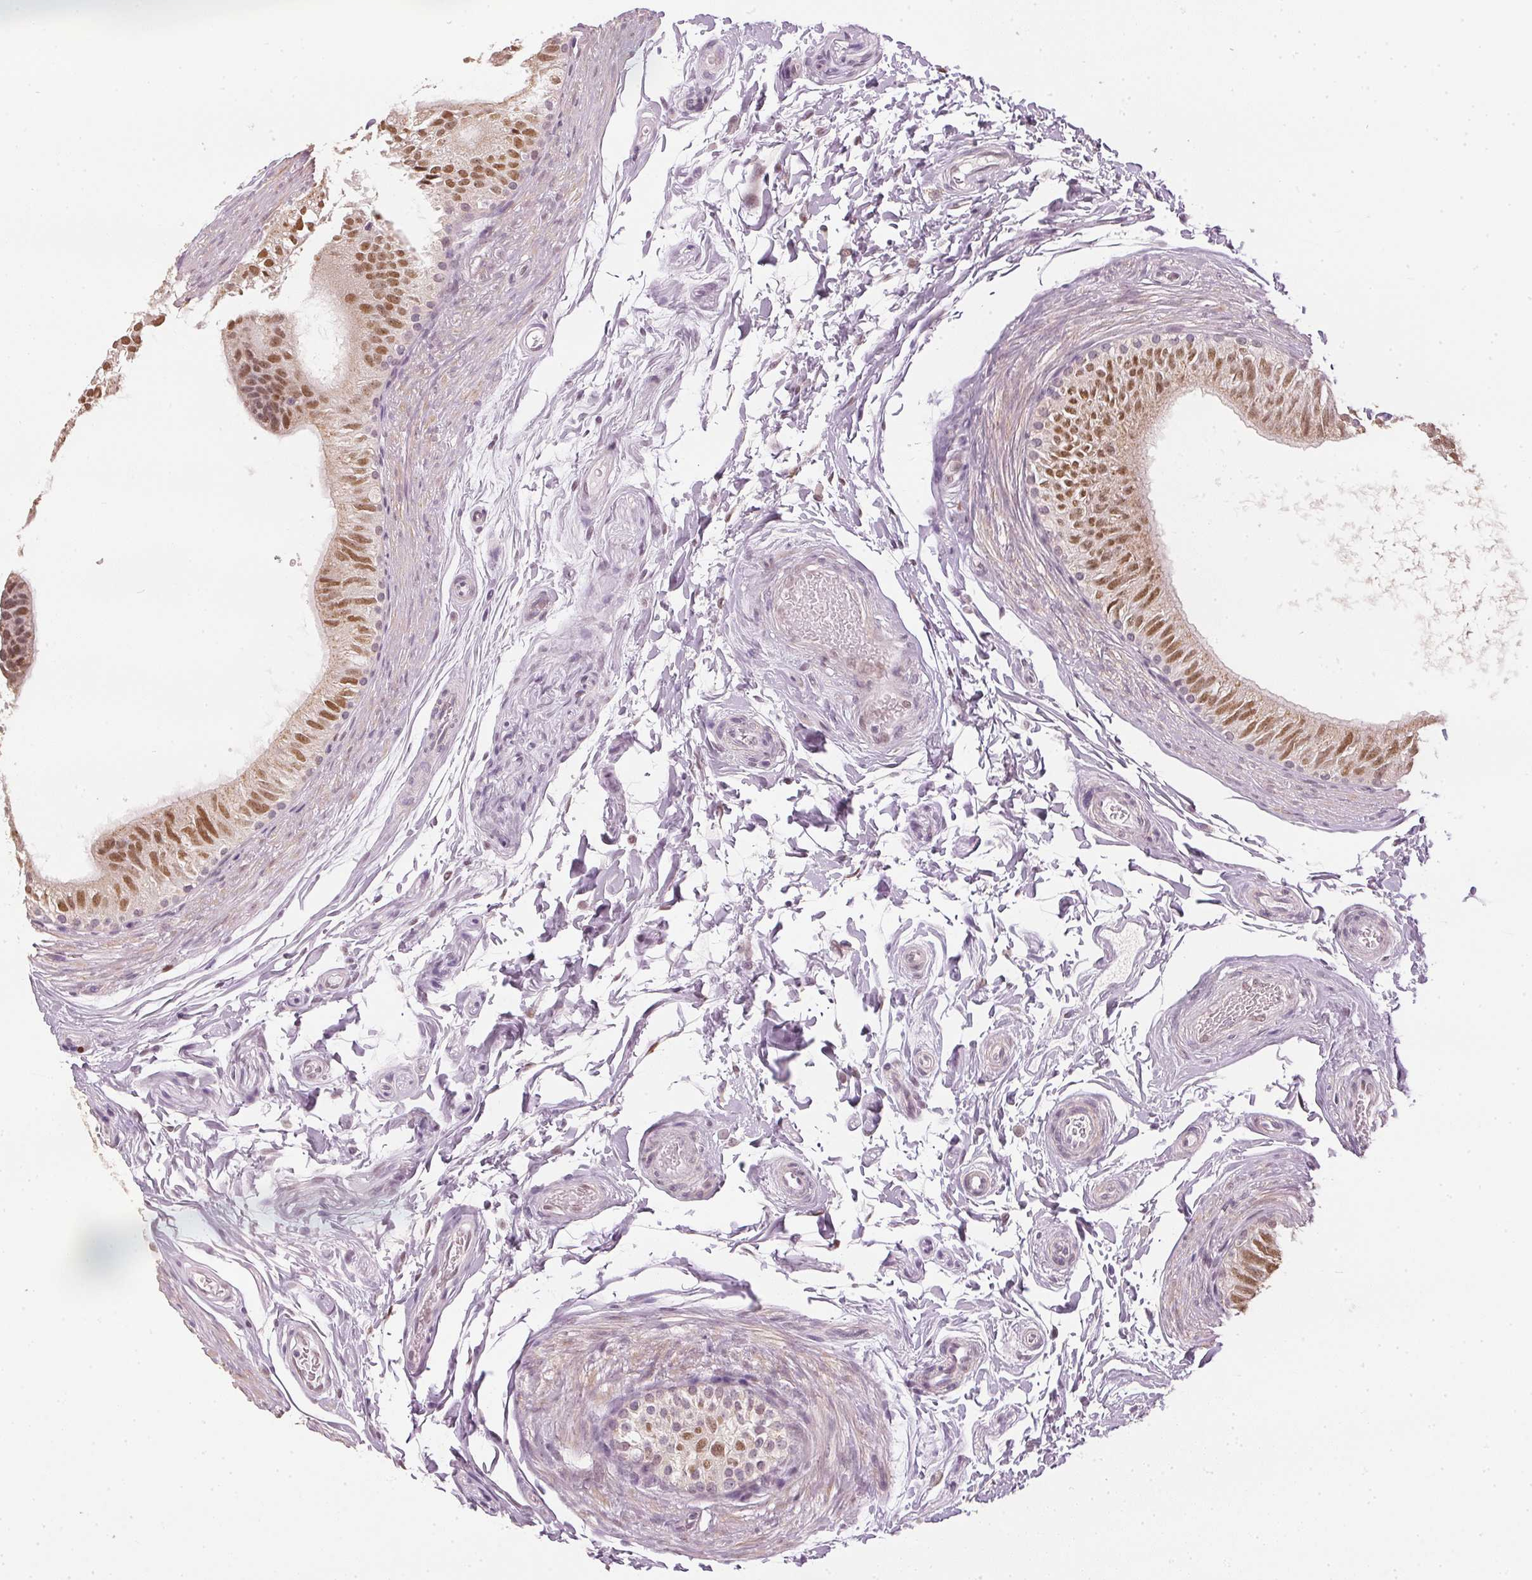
{"staining": {"intensity": "moderate", "quantity": ">75%", "location": "nuclear"}, "tissue": "epididymis", "cell_type": "Glandular cells", "image_type": "normal", "snomed": [{"axis": "morphology", "description": "Normal tissue, NOS"}, {"axis": "topography", "description": "Epididymis"}], "caption": "Epididymis stained with IHC displays moderate nuclear positivity in approximately >75% of glandular cells.", "gene": "ENSG00000267001", "patient": {"sex": "male", "age": 36}}